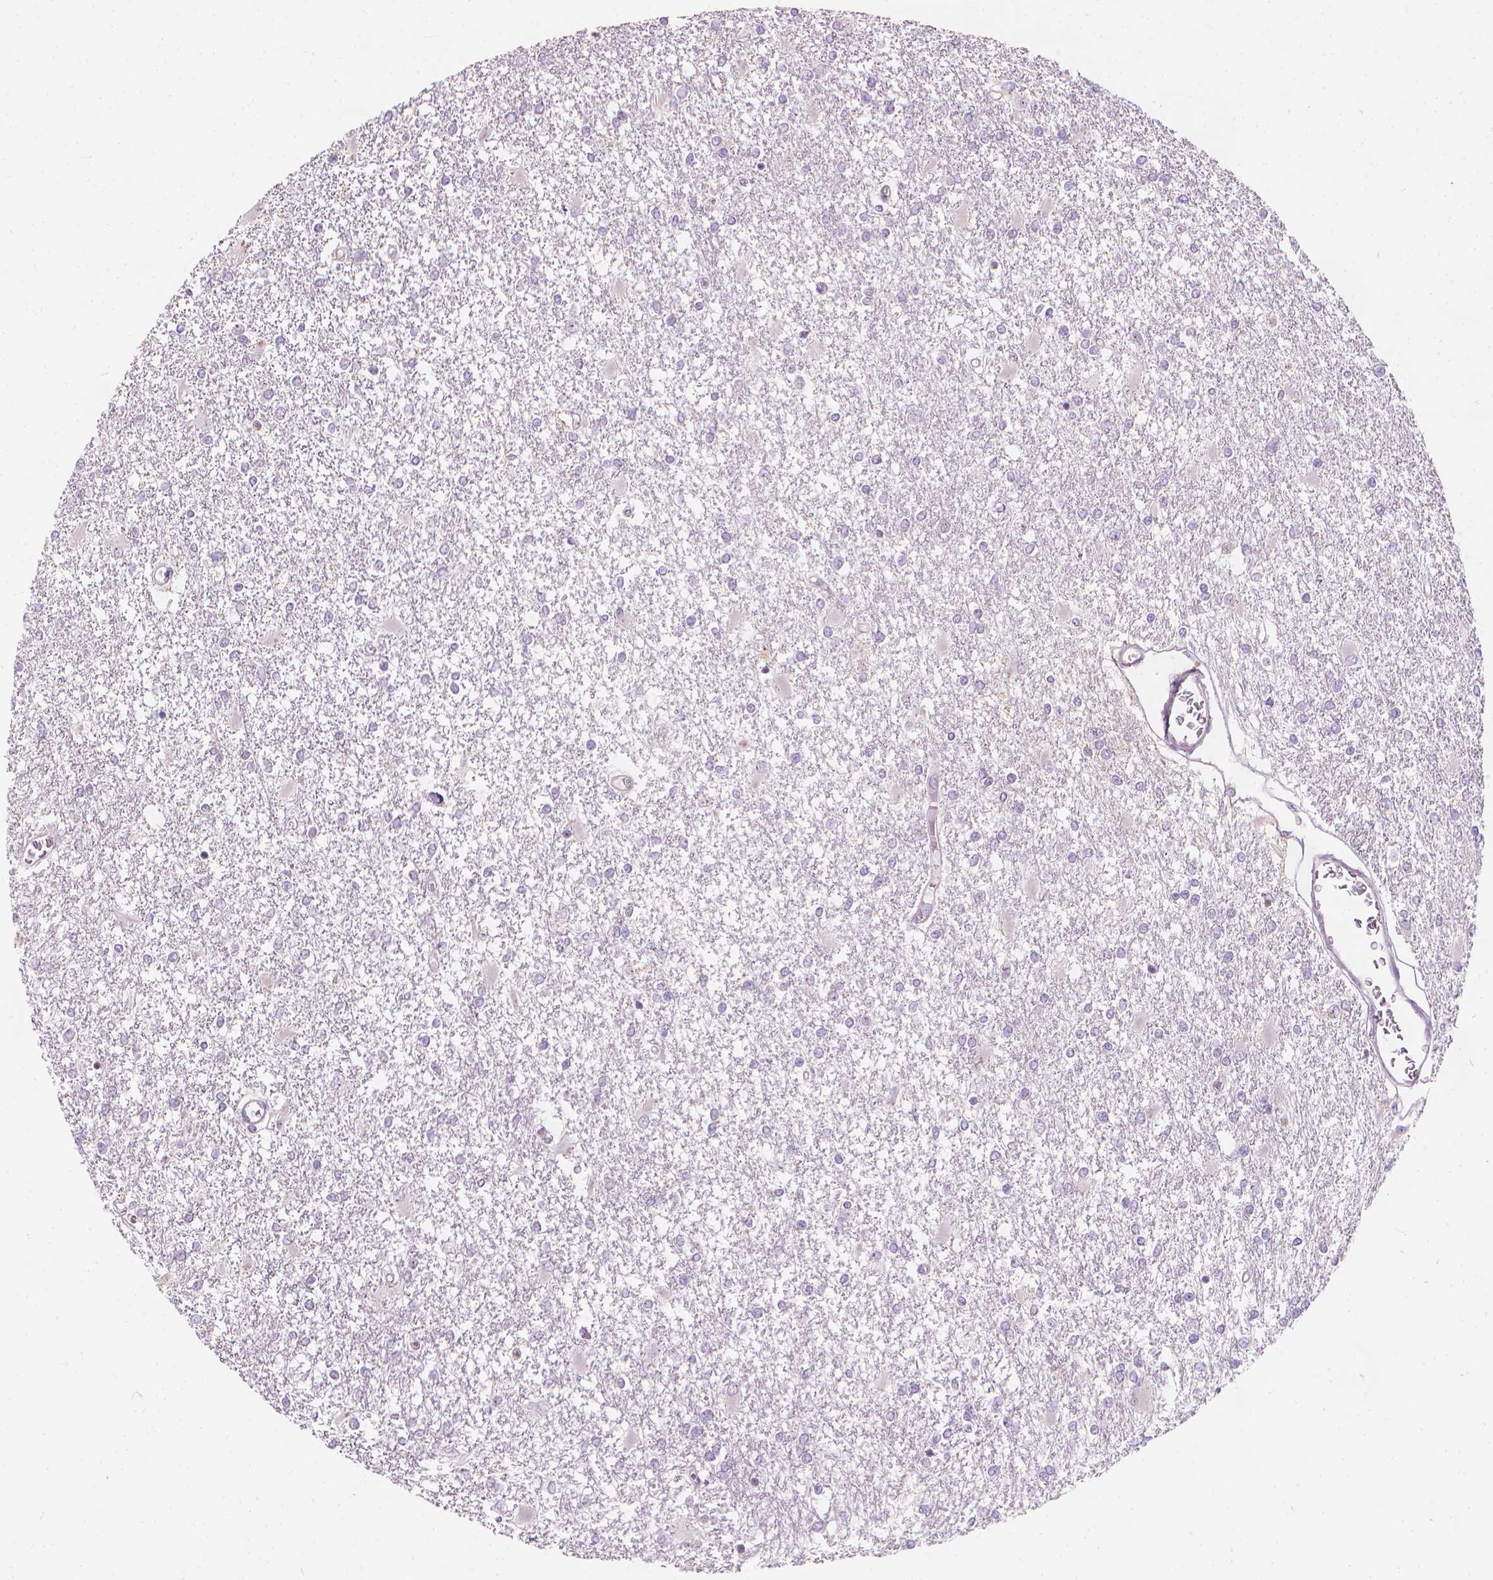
{"staining": {"intensity": "negative", "quantity": "none", "location": "none"}, "tissue": "glioma", "cell_type": "Tumor cells", "image_type": "cancer", "snomed": [{"axis": "morphology", "description": "Glioma, malignant, High grade"}, {"axis": "topography", "description": "Cerebral cortex"}], "caption": "Malignant glioma (high-grade) was stained to show a protein in brown. There is no significant expression in tumor cells.", "gene": "GPRC5A", "patient": {"sex": "male", "age": 79}}